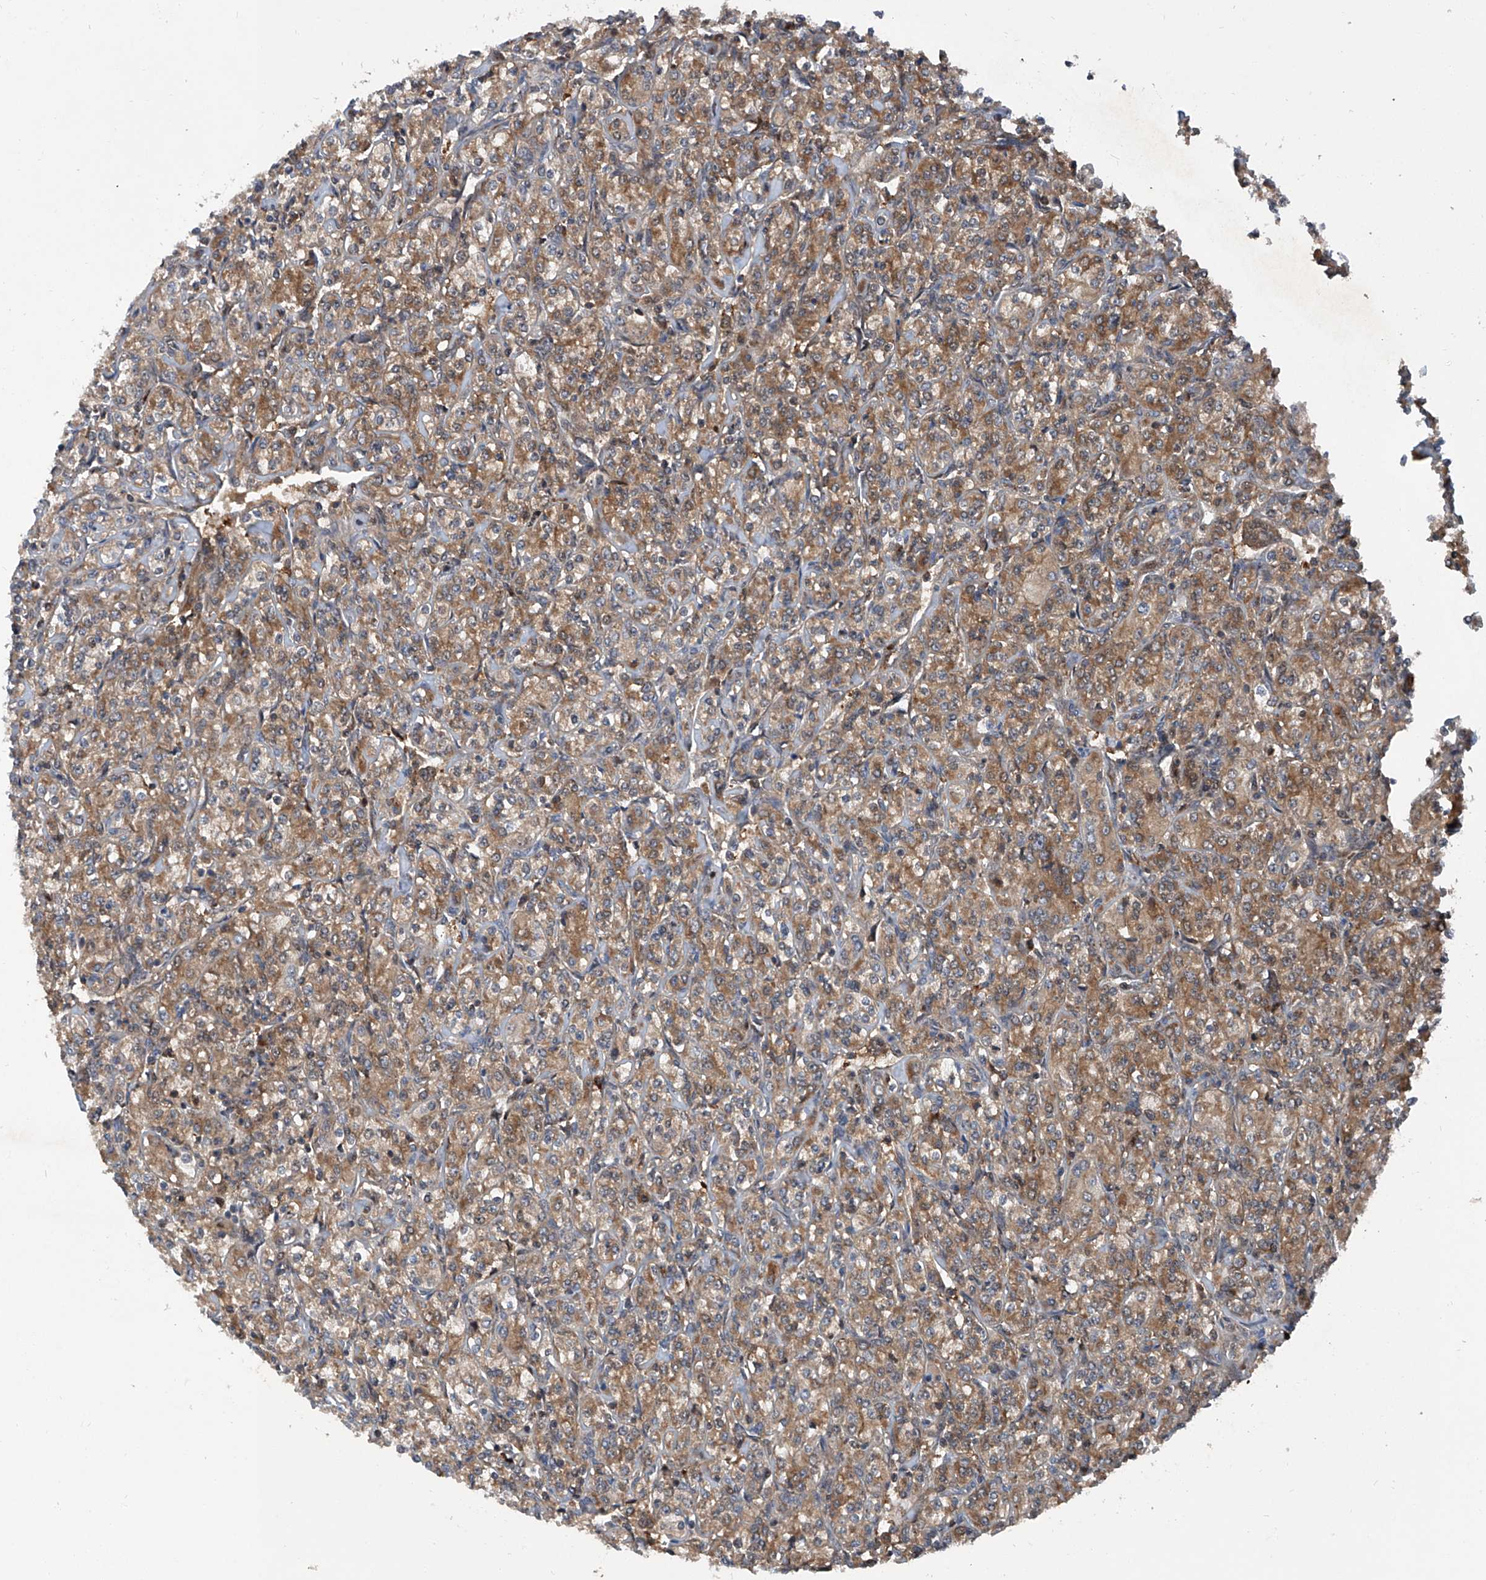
{"staining": {"intensity": "moderate", "quantity": ">75%", "location": "cytoplasmic/membranous"}, "tissue": "renal cancer", "cell_type": "Tumor cells", "image_type": "cancer", "snomed": [{"axis": "morphology", "description": "Adenocarcinoma, NOS"}, {"axis": "topography", "description": "Kidney"}], "caption": "Adenocarcinoma (renal) was stained to show a protein in brown. There is medium levels of moderate cytoplasmic/membranous staining in about >75% of tumor cells.", "gene": "ASCC3", "patient": {"sex": "male", "age": 77}}